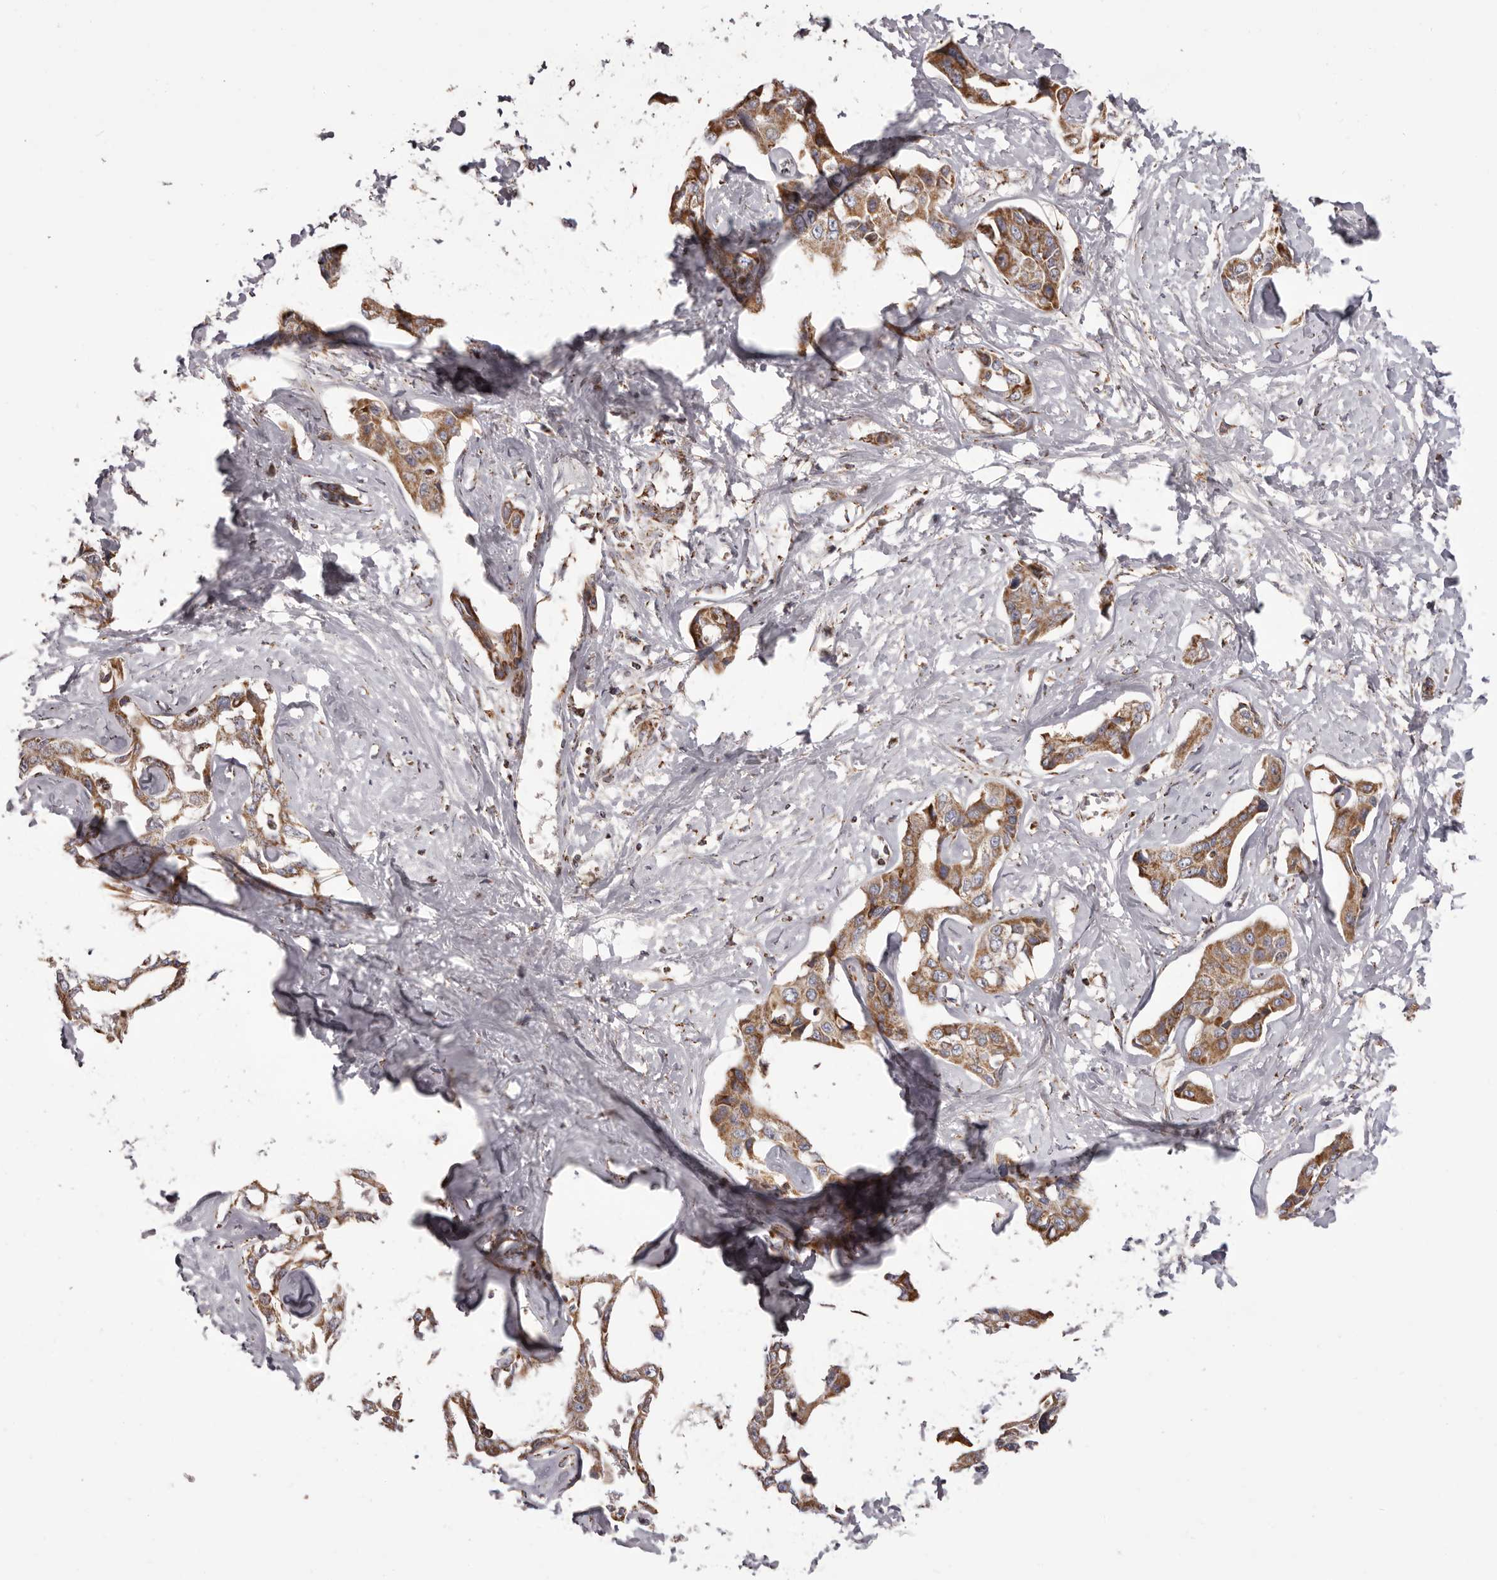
{"staining": {"intensity": "moderate", "quantity": ">75%", "location": "cytoplasmic/membranous"}, "tissue": "liver cancer", "cell_type": "Tumor cells", "image_type": "cancer", "snomed": [{"axis": "morphology", "description": "Cholangiocarcinoma"}, {"axis": "topography", "description": "Liver"}], "caption": "Liver cholangiocarcinoma stained with a brown dye demonstrates moderate cytoplasmic/membranous positive expression in approximately >75% of tumor cells.", "gene": "CHRM2", "patient": {"sex": "male", "age": 59}}